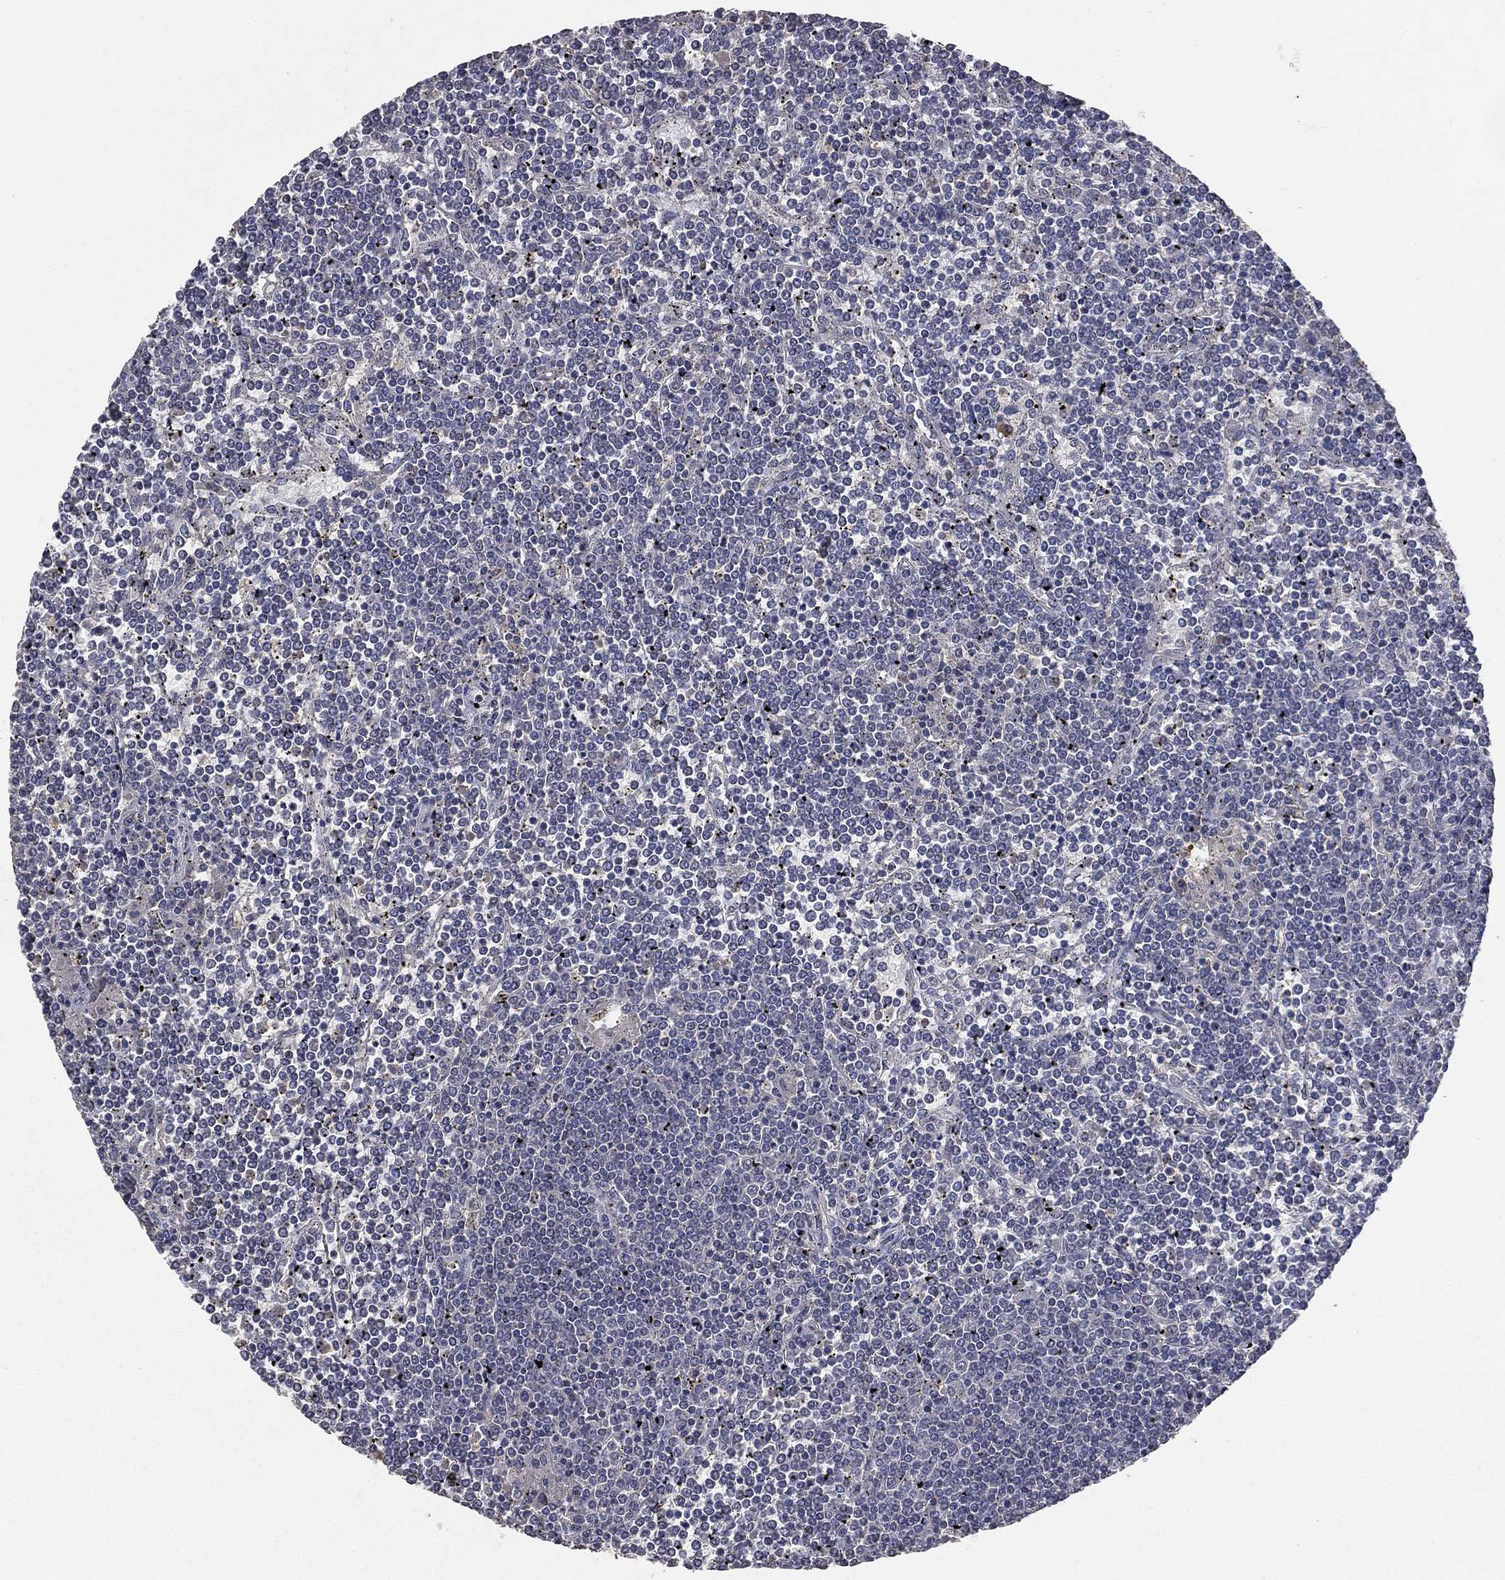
{"staining": {"intensity": "negative", "quantity": "none", "location": "none"}, "tissue": "lymphoma", "cell_type": "Tumor cells", "image_type": "cancer", "snomed": [{"axis": "morphology", "description": "Malignant lymphoma, non-Hodgkin's type, Low grade"}, {"axis": "topography", "description": "Spleen"}], "caption": "This is an immunohistochemistry (IHC) photomicrograph of human lymphoma. There is no expression in tumor cells.", "gene": "SNAP25", "patient": {"sex": "female", "age": 19}}